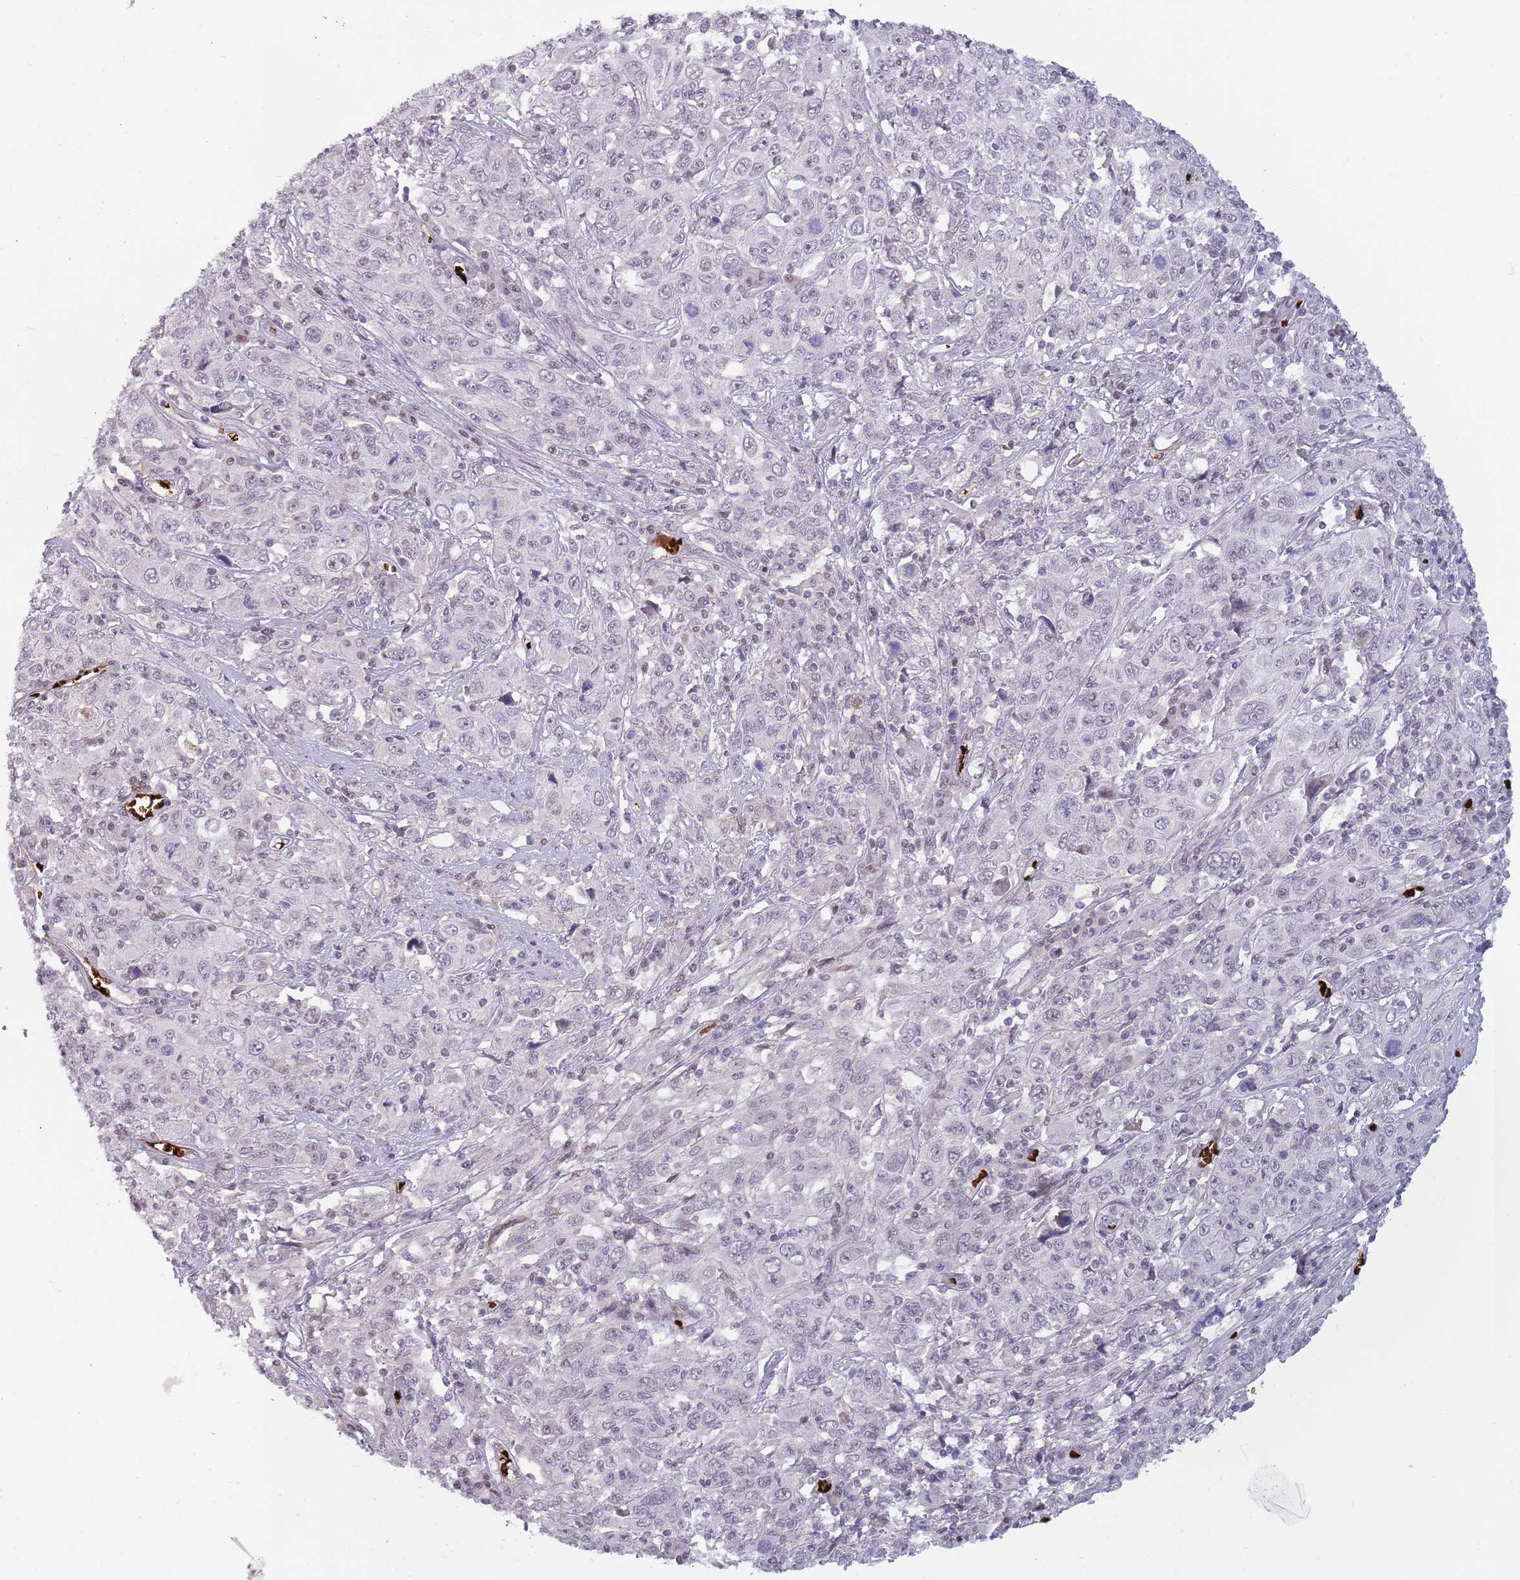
{"staining": {"intensity": "weak", "quantity": "25%-75%", "location": "nuclear"}, "tissue": "cervical cancer", "cell_type": "Tumor cells", "image_type": "cancer", "snomed": [{"axis": "morphology", "description": "Squamous cell carcinoma, NOS"}, {"axis": "topography", "description": "Cervix"}], "caption": "There is low levels of weak nuclear expression in tumor cells of cervical cancer, as demonstrated by immunohistochemical staining (brown color).", "gene": "LYPD6B", "patient": {"sex": "female", "age": 46}}